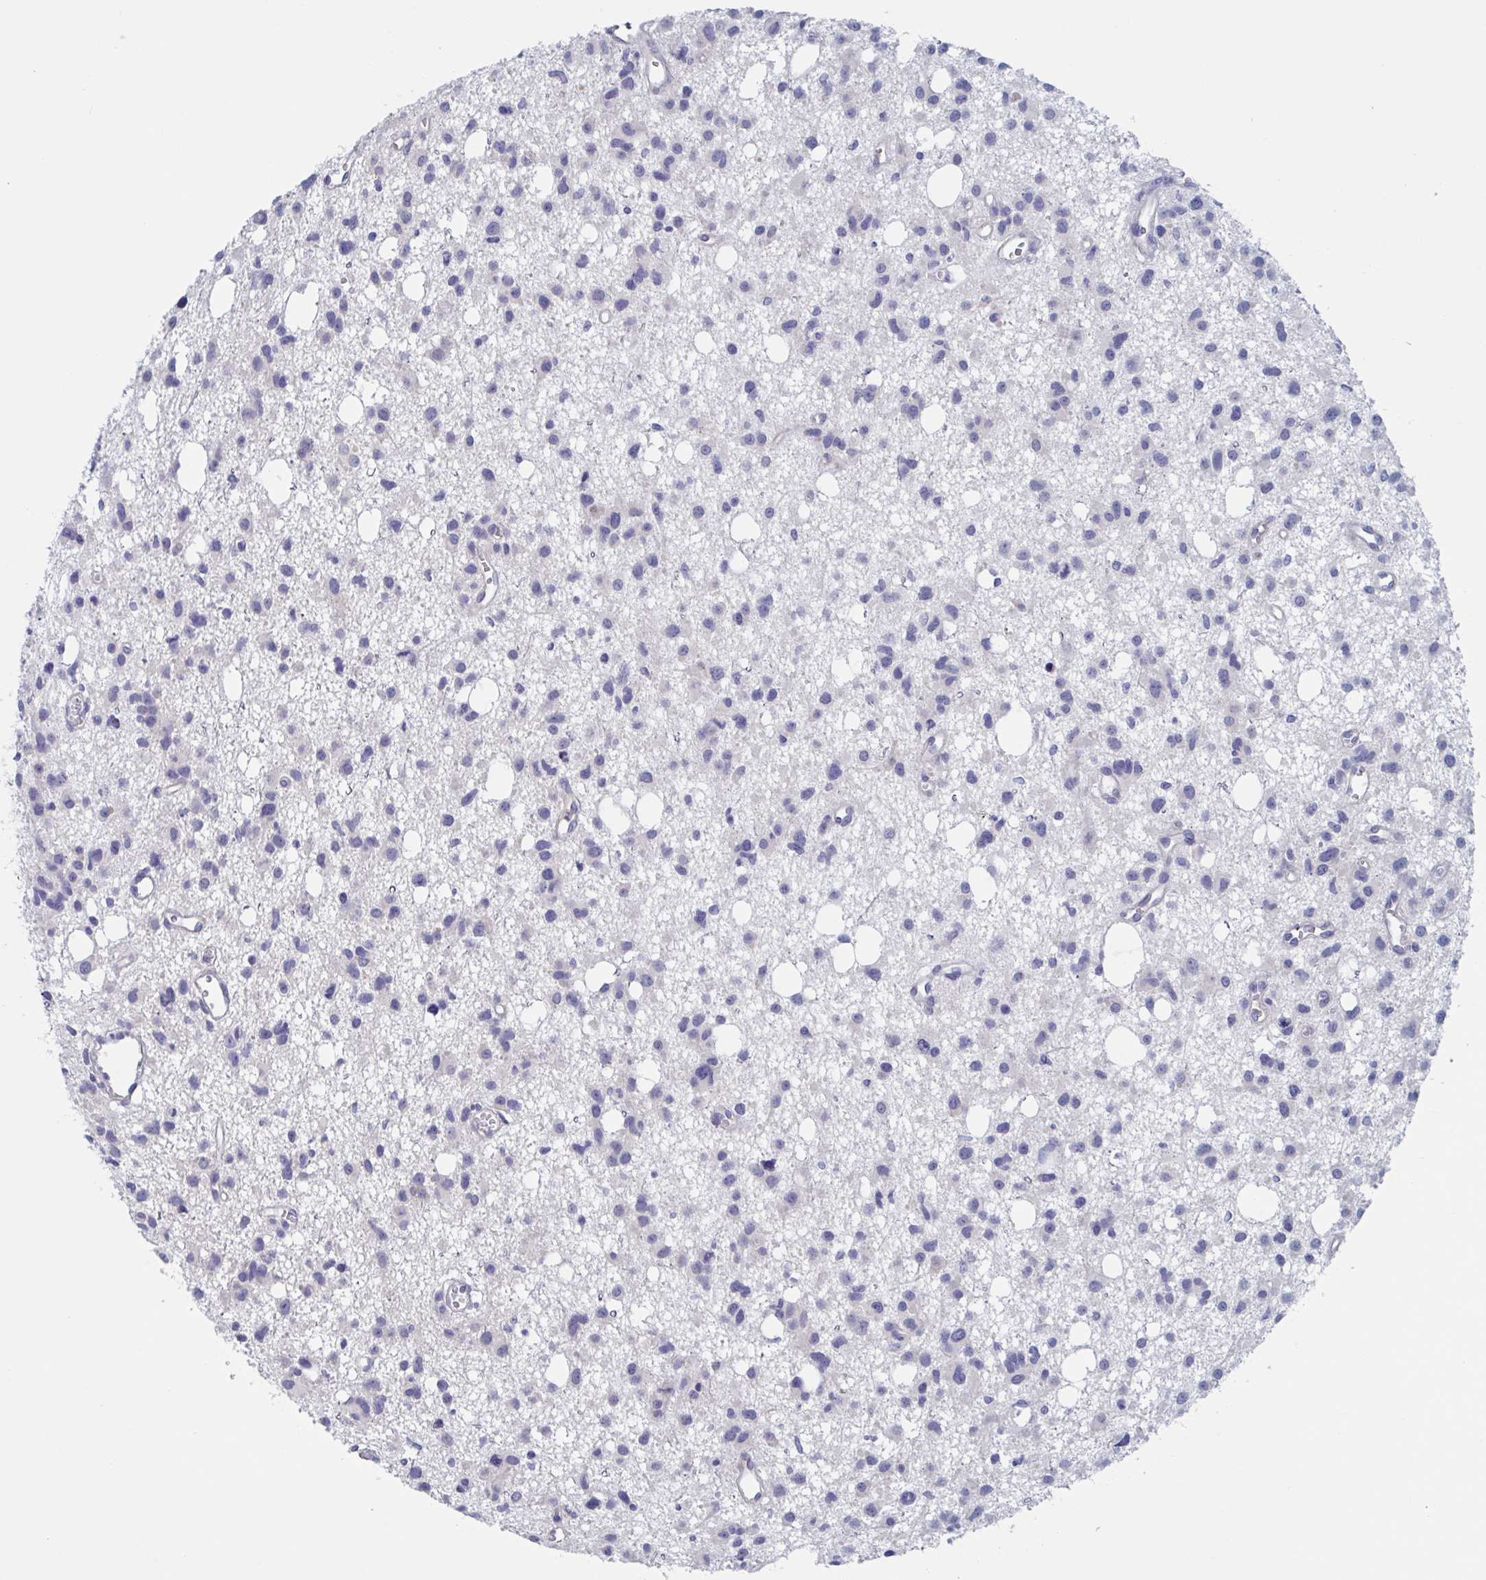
{"staining": {"intensity": "negative", "quantity": "none", "location": "none"}, "tissue": "glioma", "cell_type": "Tumor cells", "image_type": "cancer", "snomed": [{"axis": "morphology", "description": "Glioma, malignant, High grade"}, {"axis": "topography", "description": "Brain"}], "caption": "IHC image of neoplastic tissue: glioma stained with DAB (3,3'-diaminobenzidine) exhibits no significant protein positivity in tumor cells.", "gene": "ST14", "patient": {"sex": "male", "age": 23}}